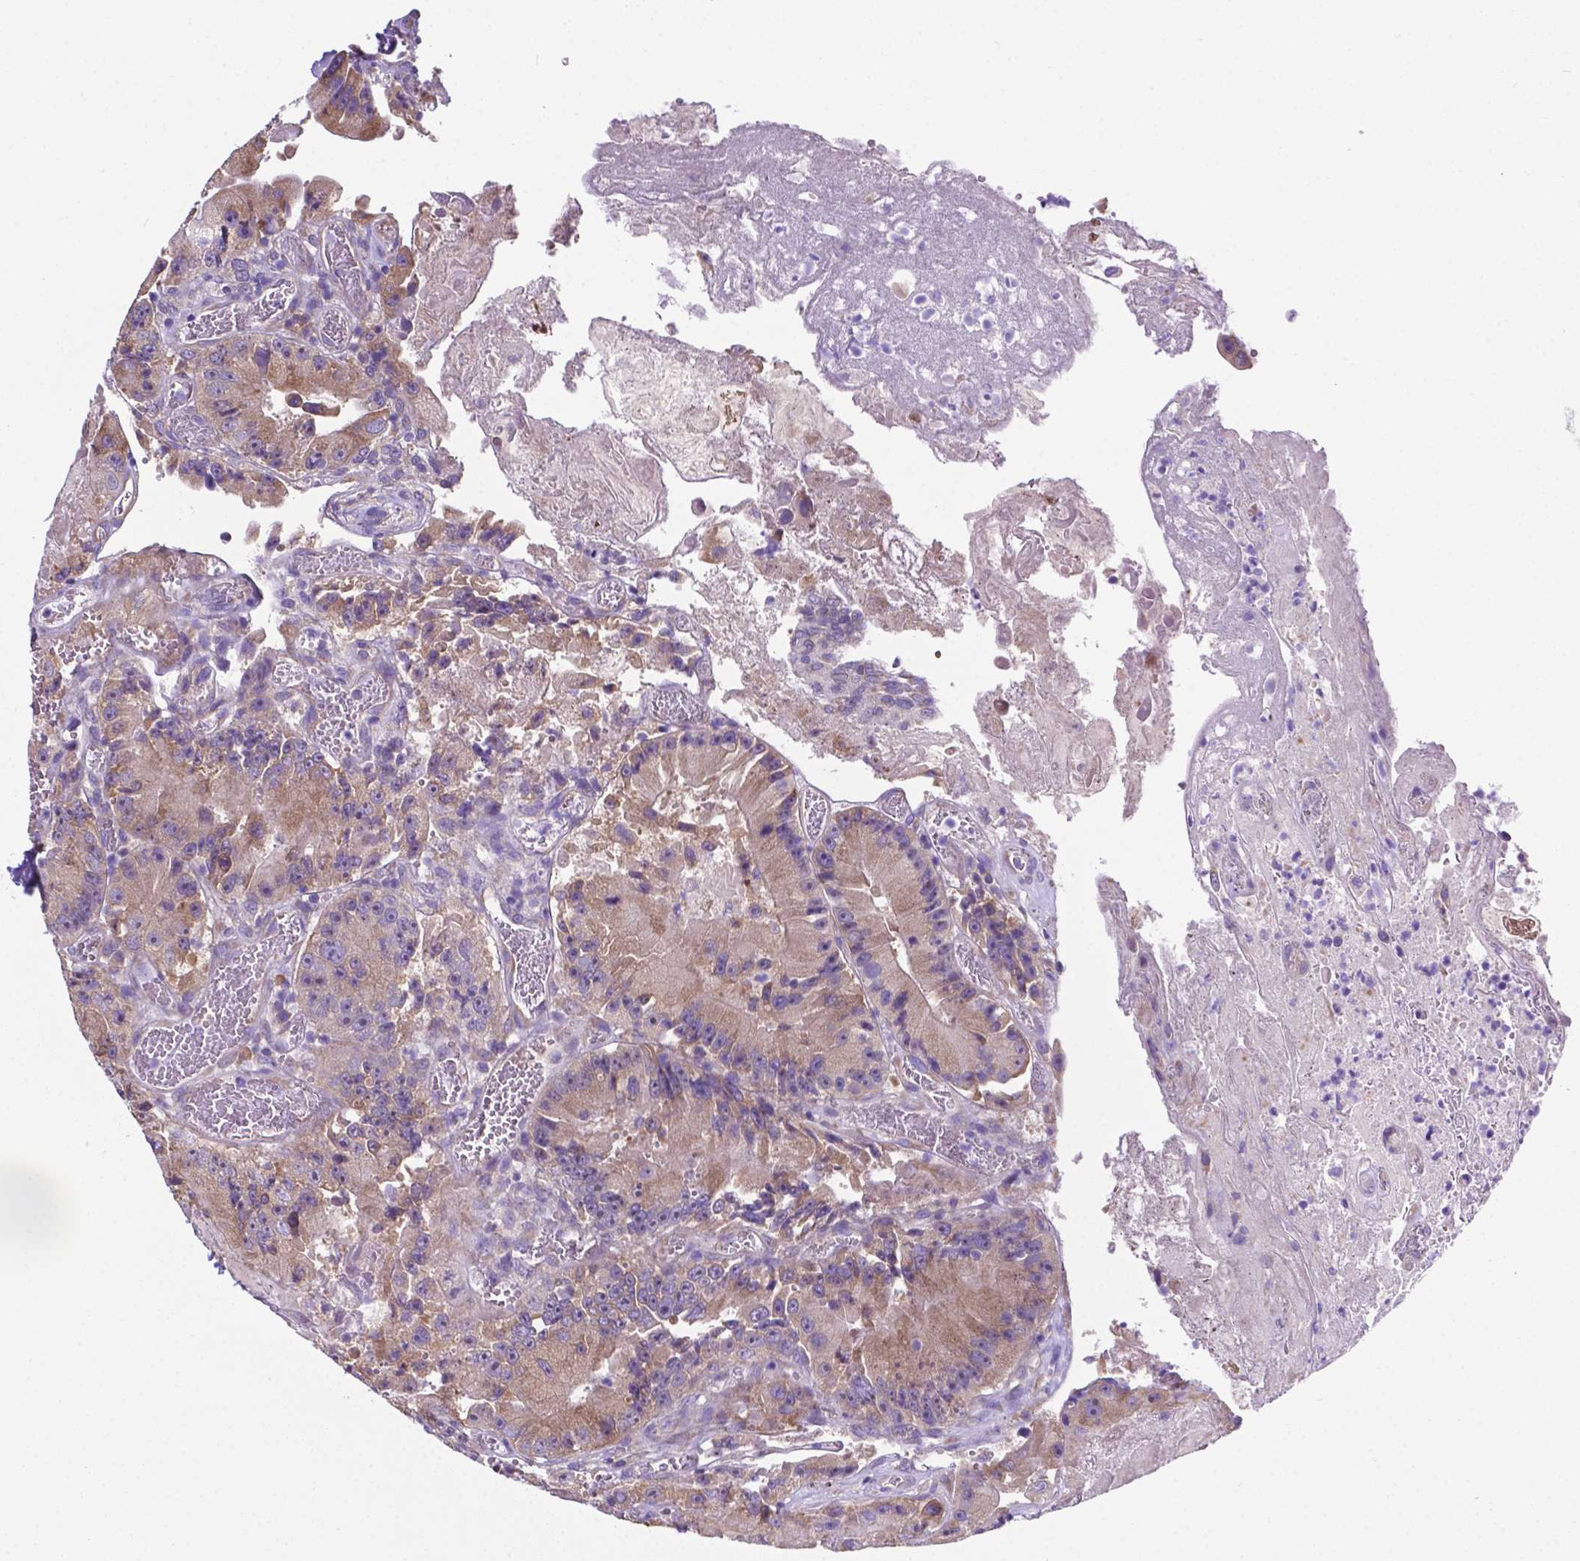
{"staining": {"intensity": "moderate", "quantity": ">75%", "location": "cytoplasmic/membranous"}, "tissue": "colorectal cancer", "cell_type": "Tumor cells", "image_type": "cancer", "snomed": [{"axis": "morphology", "description": "Adenocarcinoma, NOS"}, {"axis": "topography", "description": "Colon"}], "caption": "This photomicrograph reveals IHC staining of human colorectal adenocarcinoma, with medium moderate cytoplasmic/membranous positivity in approximately >75% of tumor cells.", "gene": "RPL6", "patient": {"sex": "female", "age": 86}}